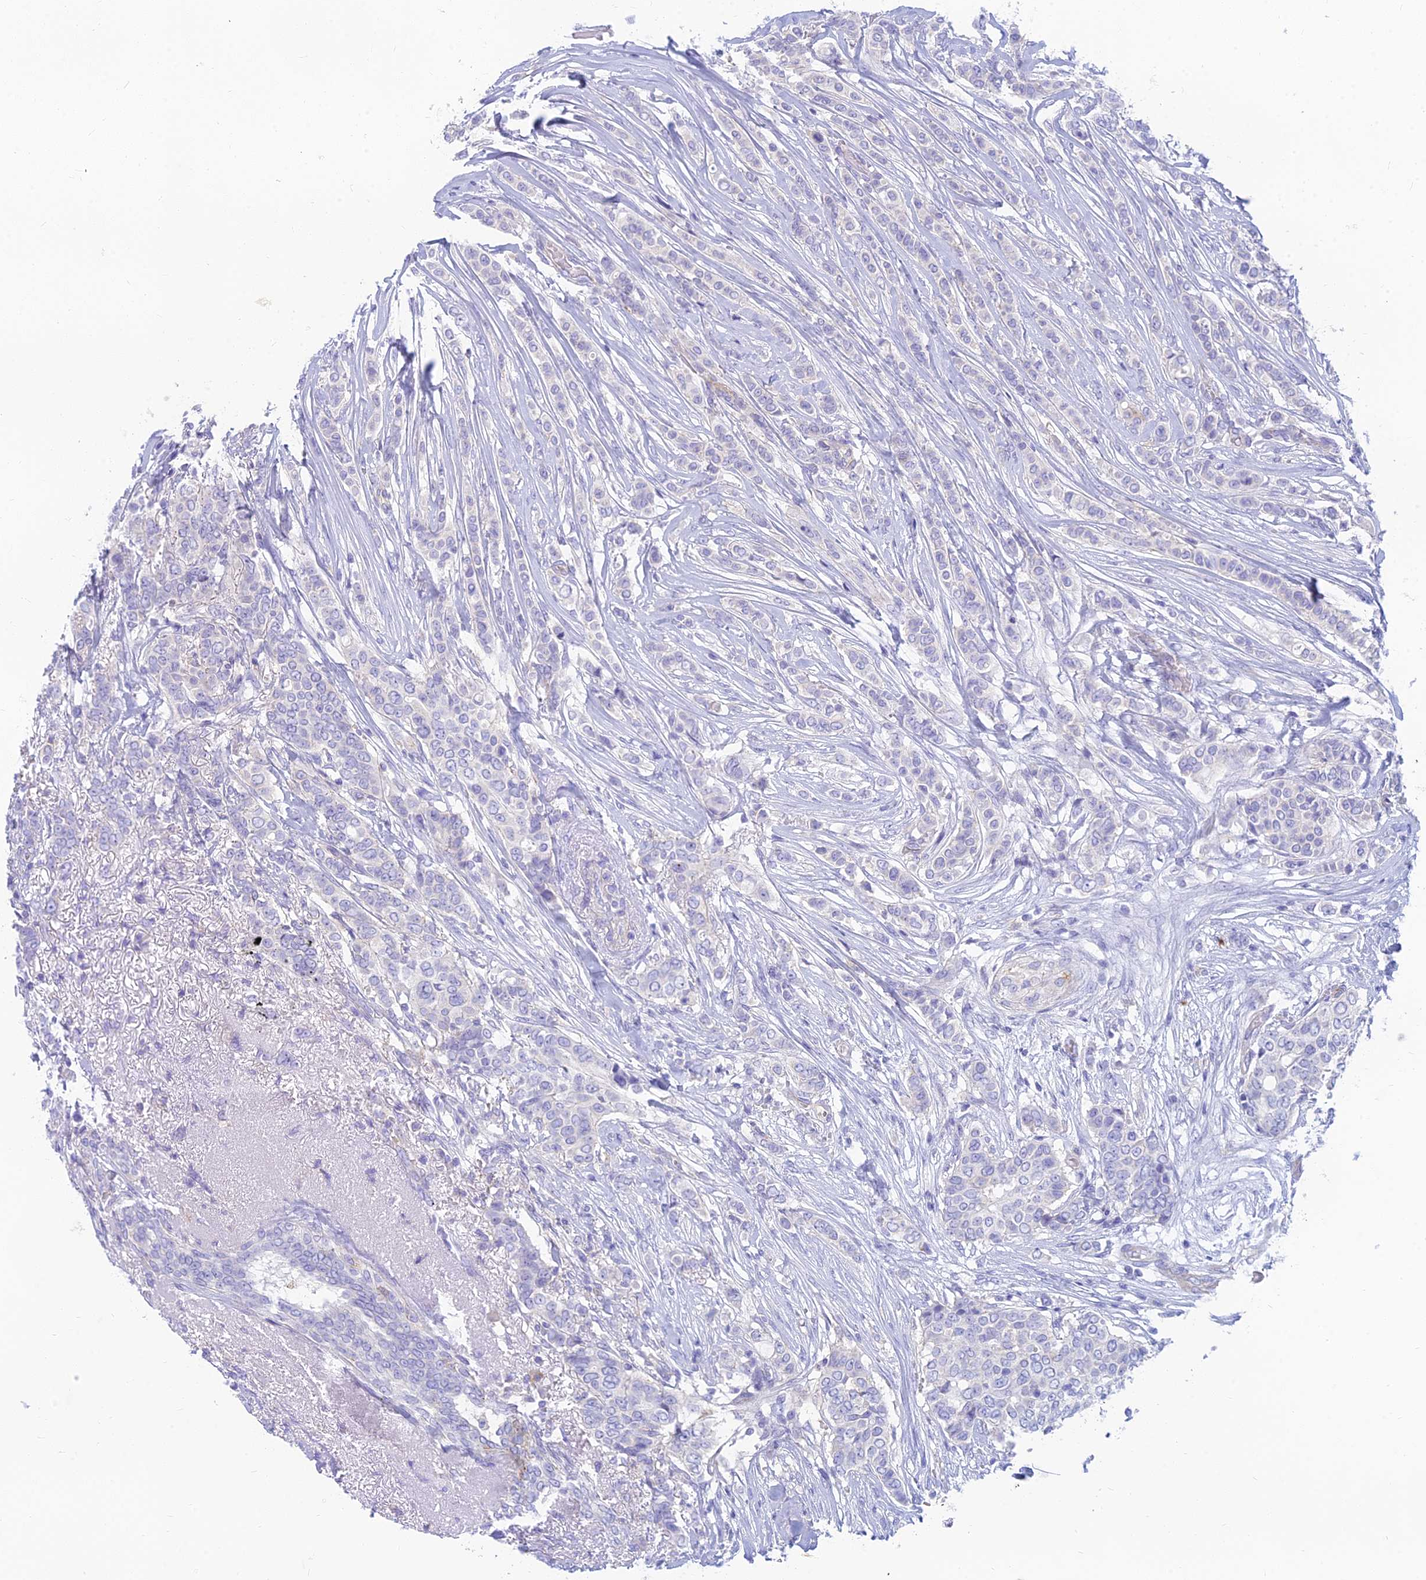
{"staining": {"intensity": "negative", "quantity": "none", "location": "none"}, "tissue": "breast cancer", "cell_type": "Tumor cells", "image_type": "cancer", "snomed": [{"axis": "morphology", "description": "Lobular carcinoma"}, {"axis": "topography", "description": "Breast"}], "caption": "The histopathology image shows no staining of tumor cells in breast cancer.", "gene": "STRN4", "patient": {"sex": "female", "age": 51}}